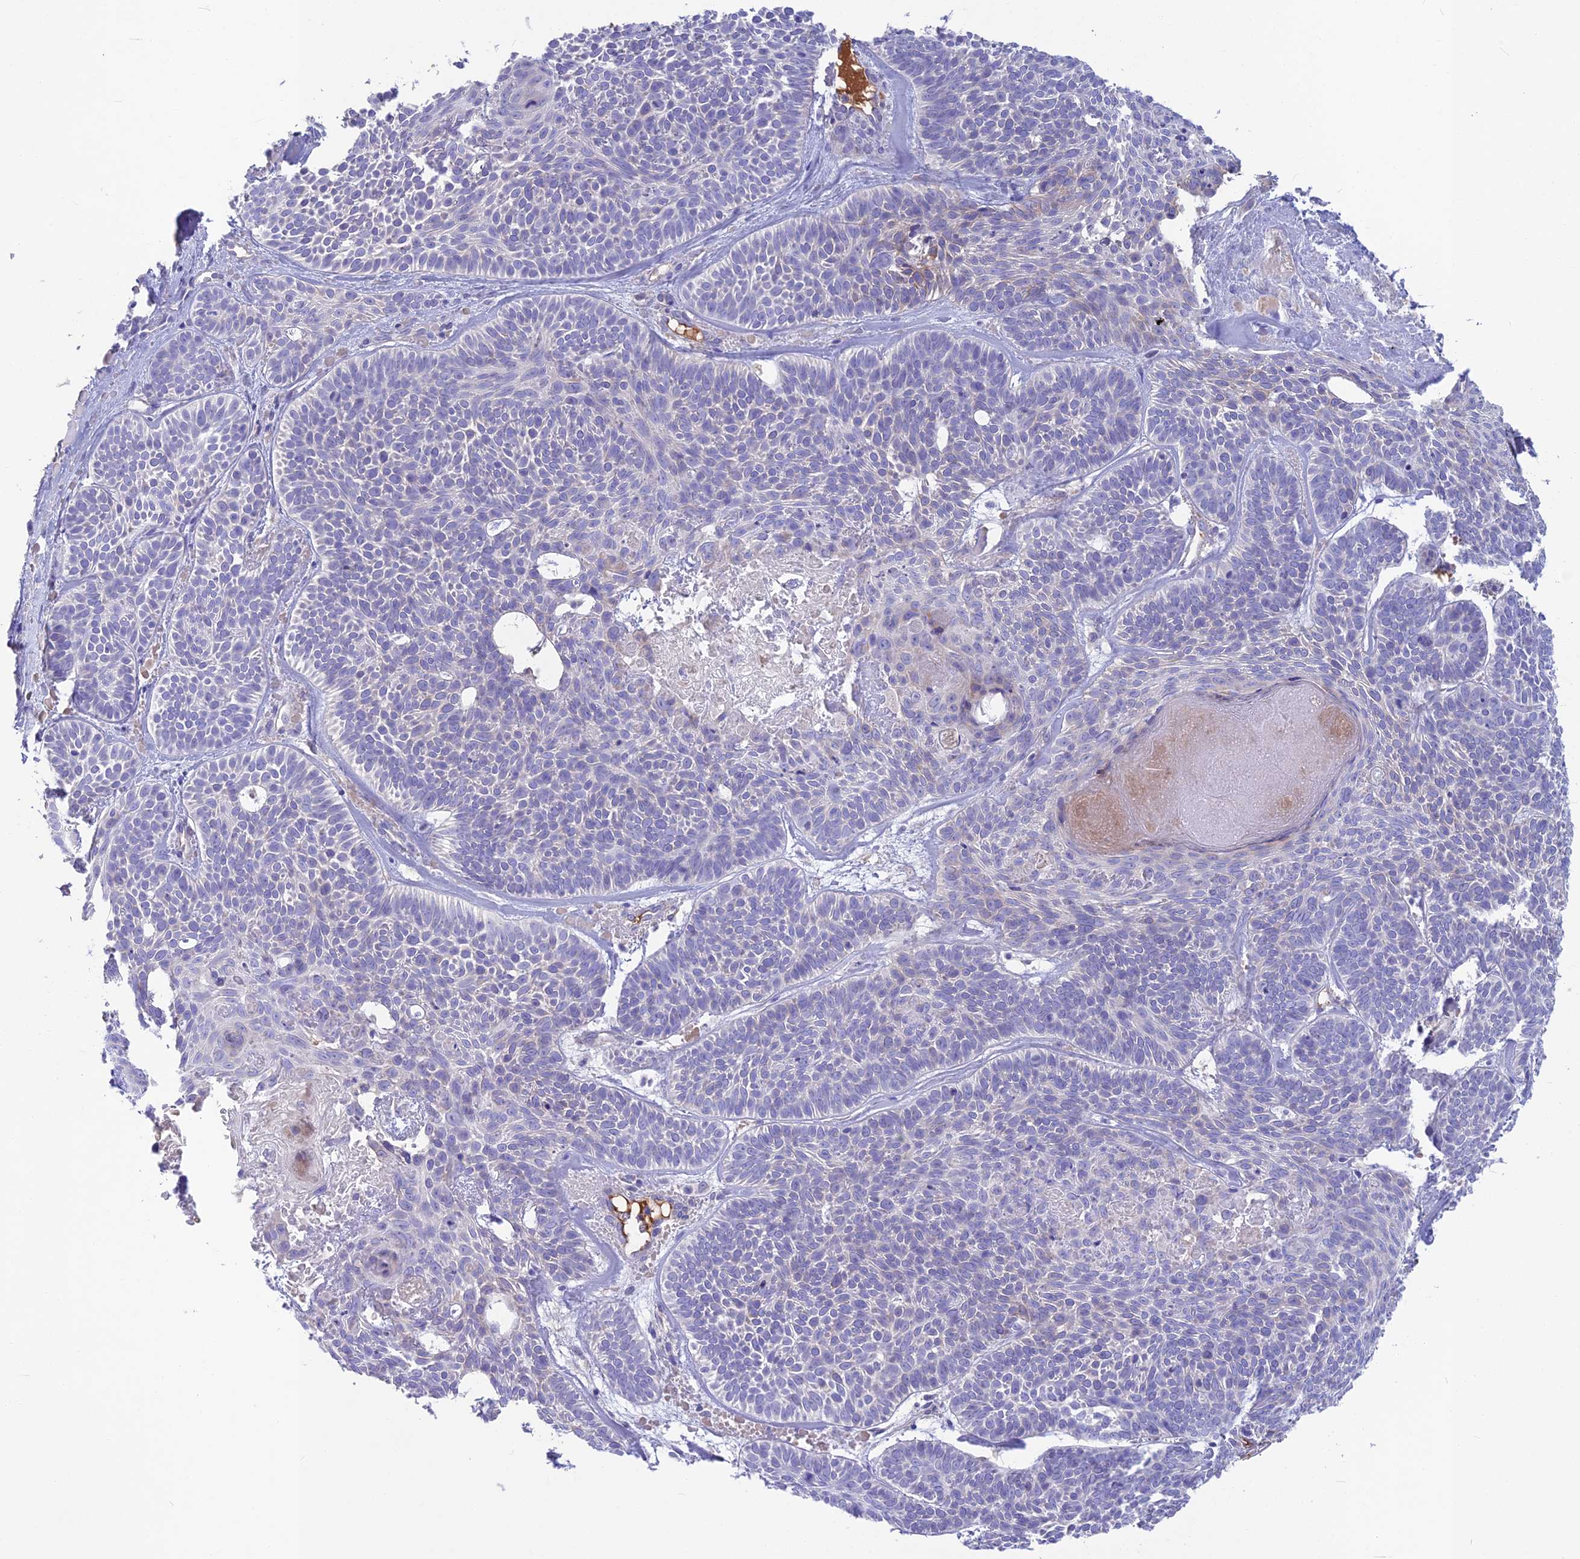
{"staining": {"intensity": "negative", "quantity": "none", "location": "none"}, "tissue": "skin cancer", "cell_type": "Tumor cells", "image_type": "cancer", "snomed": [{"axis": "morphology", "description": "Basal cell carcinoma"}, {"axis": "topography", "description": "Skin"}], "caption": "Immunohistochemistry micrograph of basal cell carcinoma (skin) stained for a protein (brown), which demonstrates no positivity in tumor cells.", "gene": "SNAP91", "patient": {"sex": "male", "age": 85}}